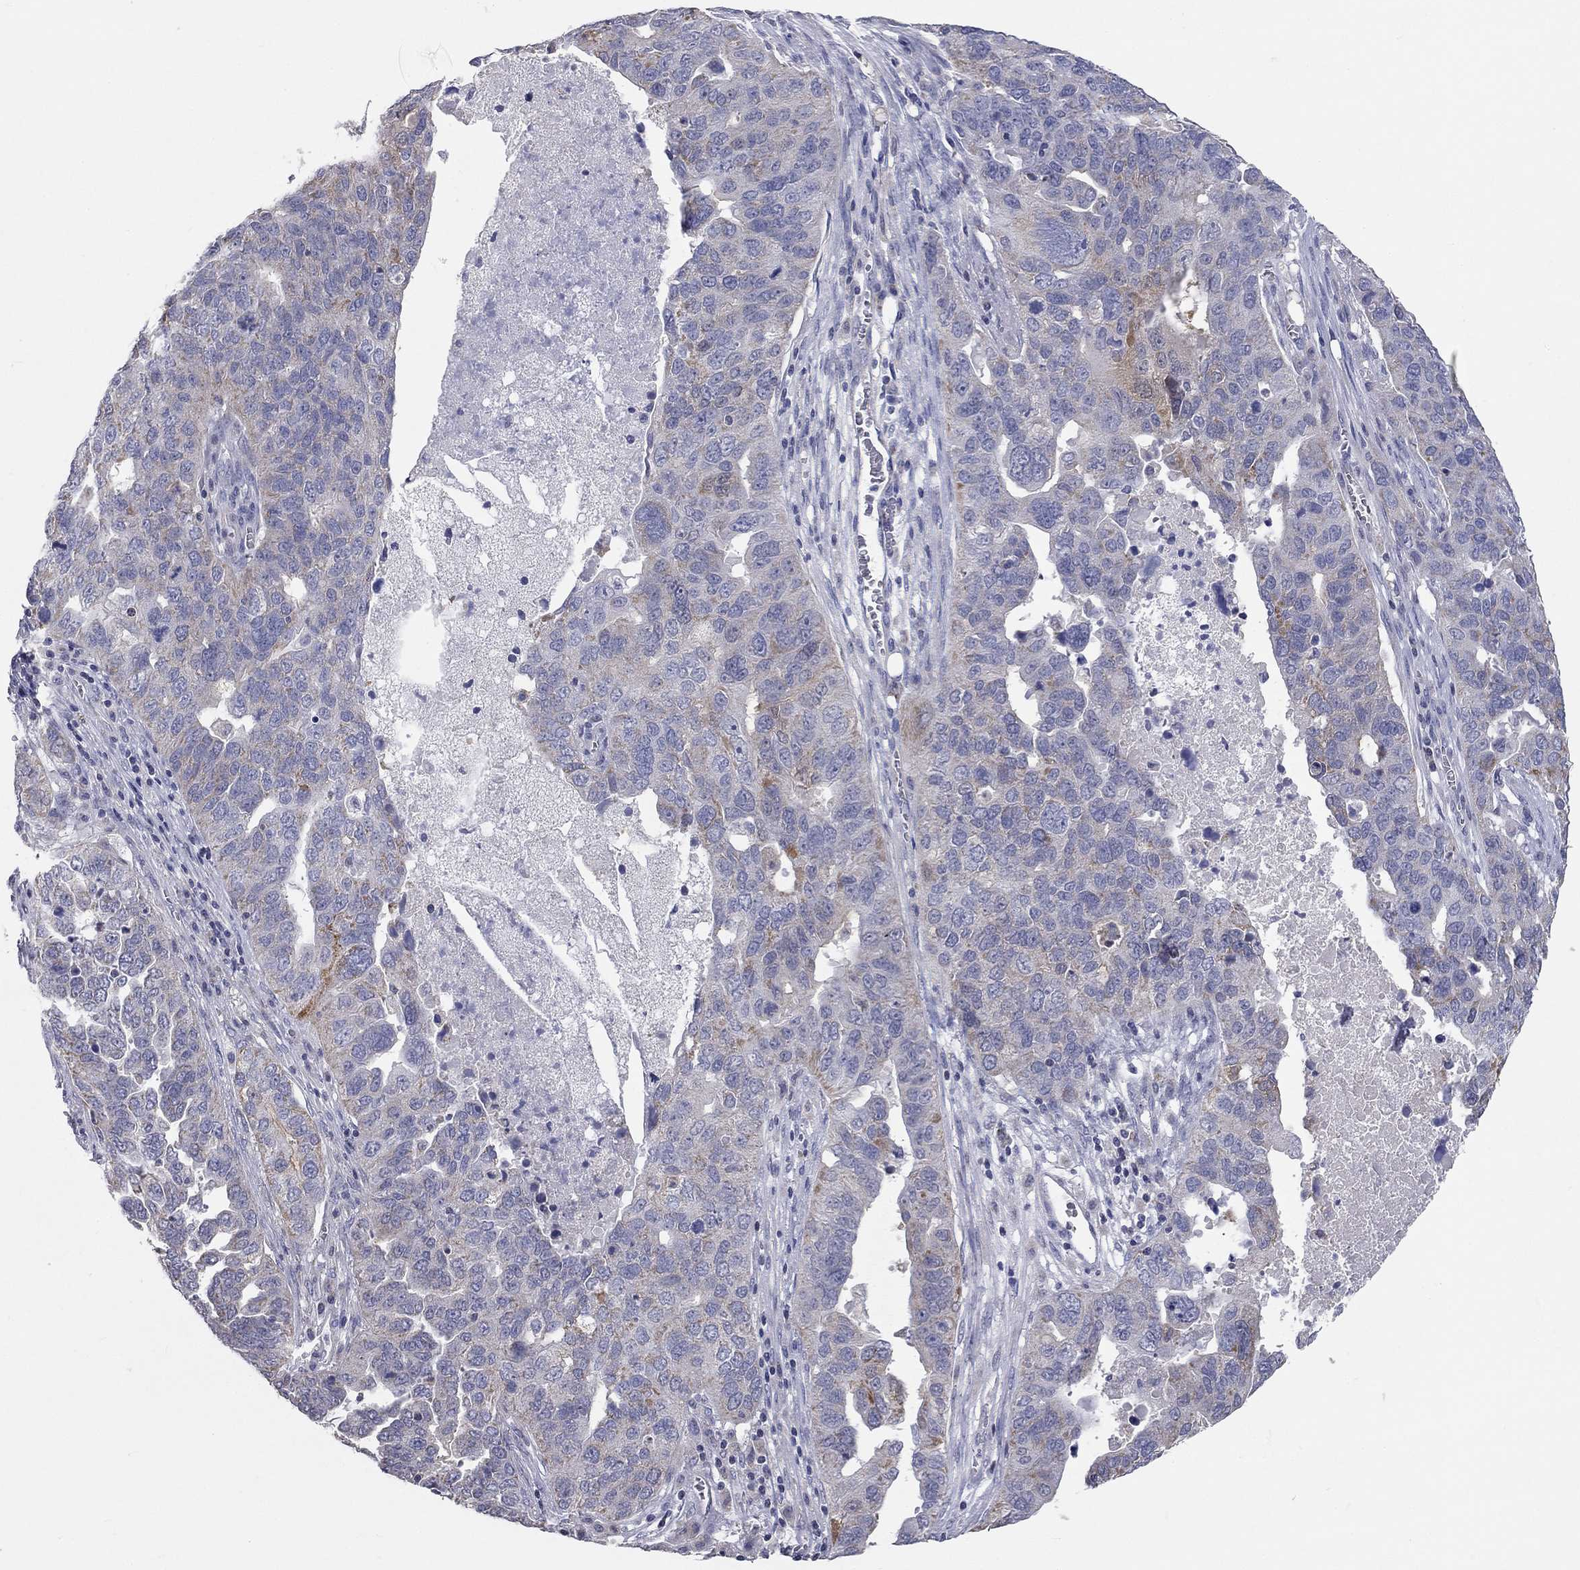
{"staining": {"intensity": "moderate", "quantity": "<25%", "location": "cytoplasmic/membranous"}, "tissue": "ovarian cancer", "cell_type": "Tumor cells", "image_type": "cancer", "snomed": [{"axis": "morphology", "description": "Carcinoma, endometroid"}, {"axis": "topography", "description": "Soft tissue"}, {"axis": "topography", "description": "Ovary"}], "caption": "A histopathology image showing moderate cytoplasmic/membranous positivity in approximately <25% of tumor cells in ovarian endometroid carcinoma, as visualized by brown immunohistochemical staining.", "gene": "CFAP161", "patient": {"sex": "female", "age": 52}}